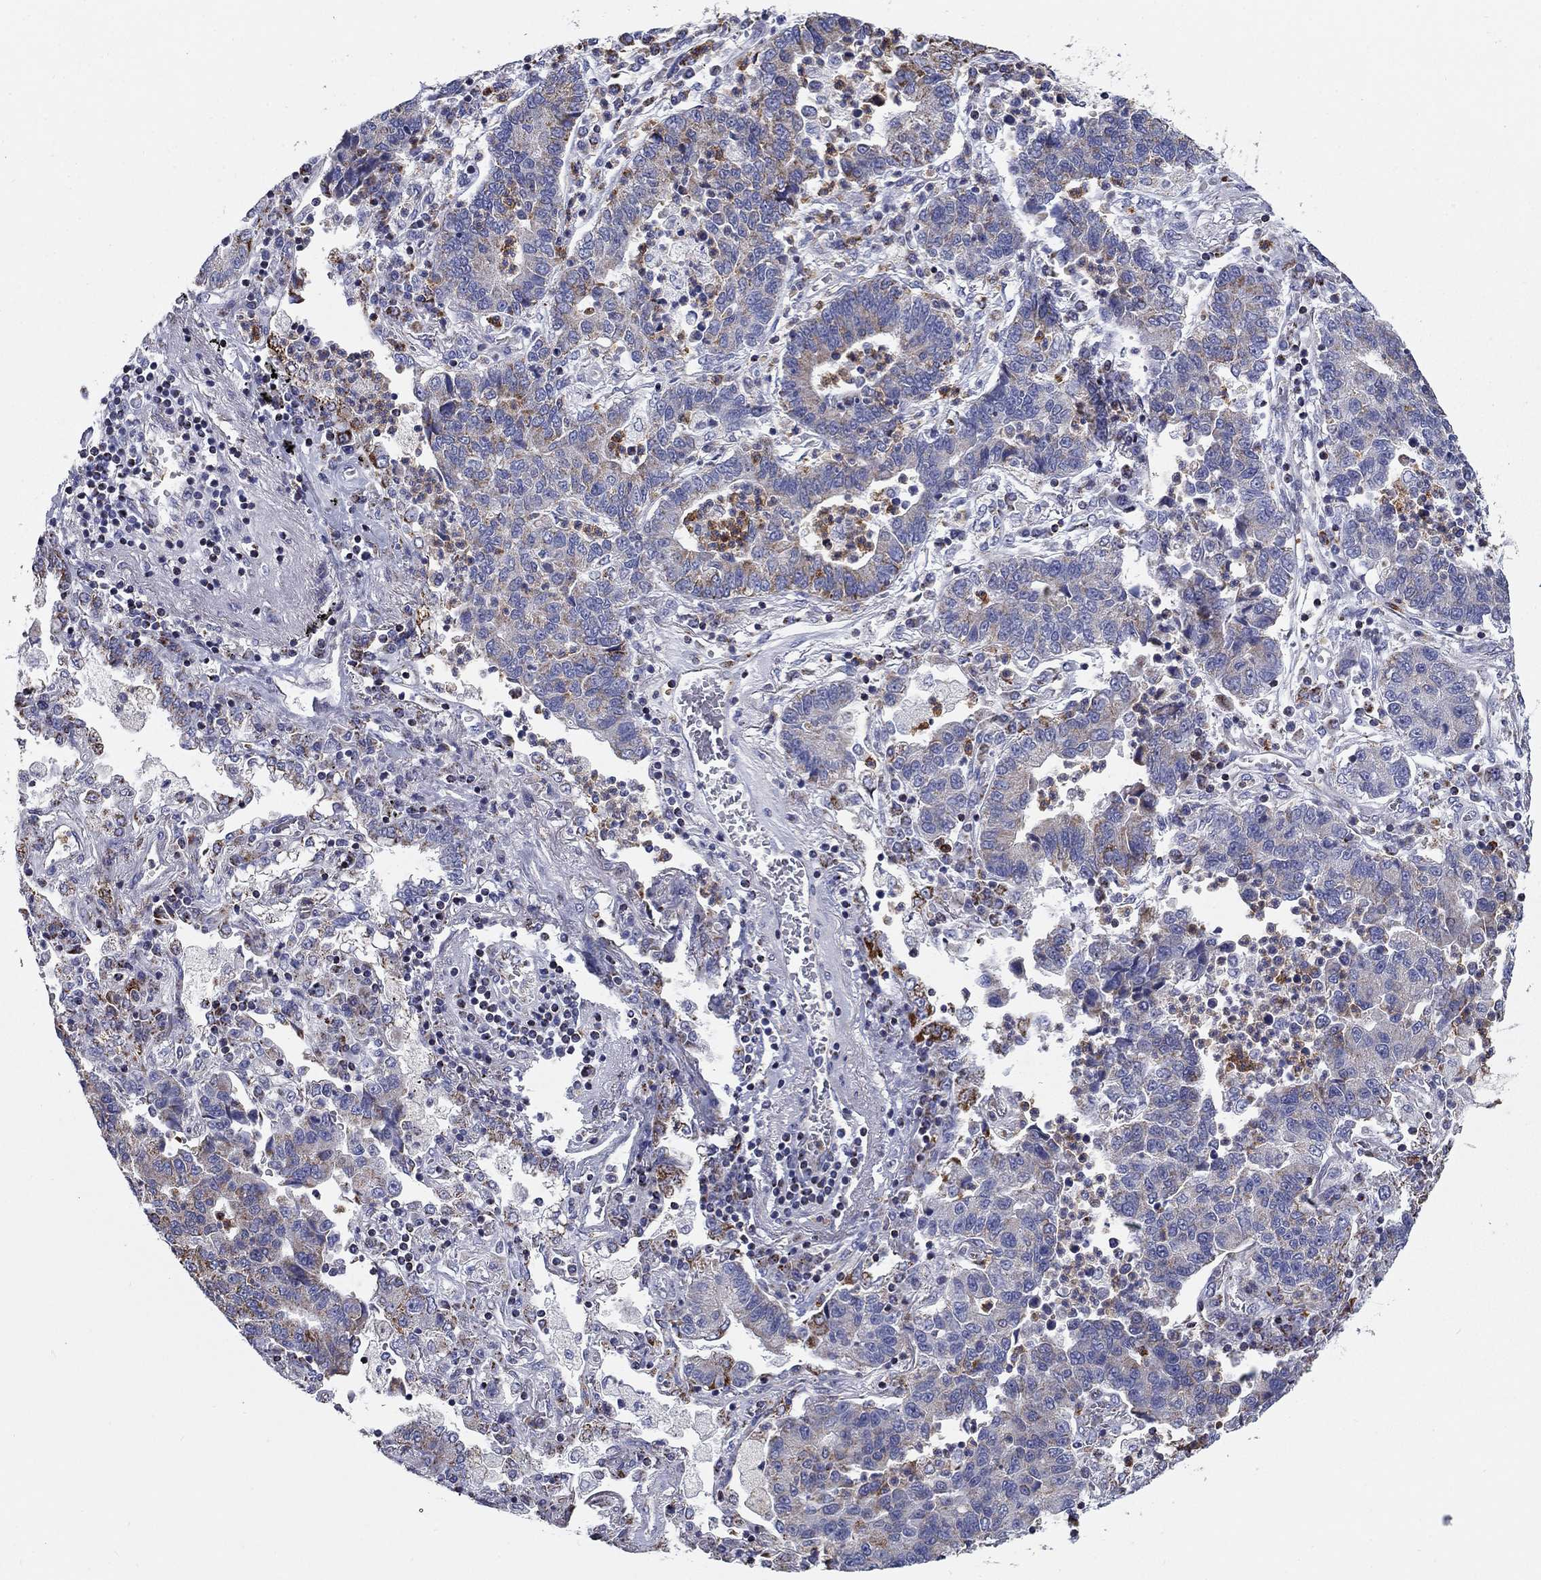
{"staining": {"intensity": "moderate", "quantity": "<25%", "location": "cytoplasmic/membranous"}, "tissue": "lung cancer", "cell_type": "Tumor cells", "image_type": "cancer", "snomed": [{"axis": "morphology", "description": "Adenocarcinoma, NOS"}, {"axis": "topography", "description": "Lung"}], "caption": "DAB (3,3'-diaminobenzidine) immunohistochemical staining of lung cancer (adenocarcinoma) demonstrates moderate cytoplasmic/membranous protein staining in about <25% of tumor cells. Using DAB (3,3'-diaminobenzidine) (brown) and hematoxylin (blue) stains, captured at high magnification using brightfield microscopy.", "gene": "NDUFA4L2", "patient": {"sex": "female", "age": 57}}